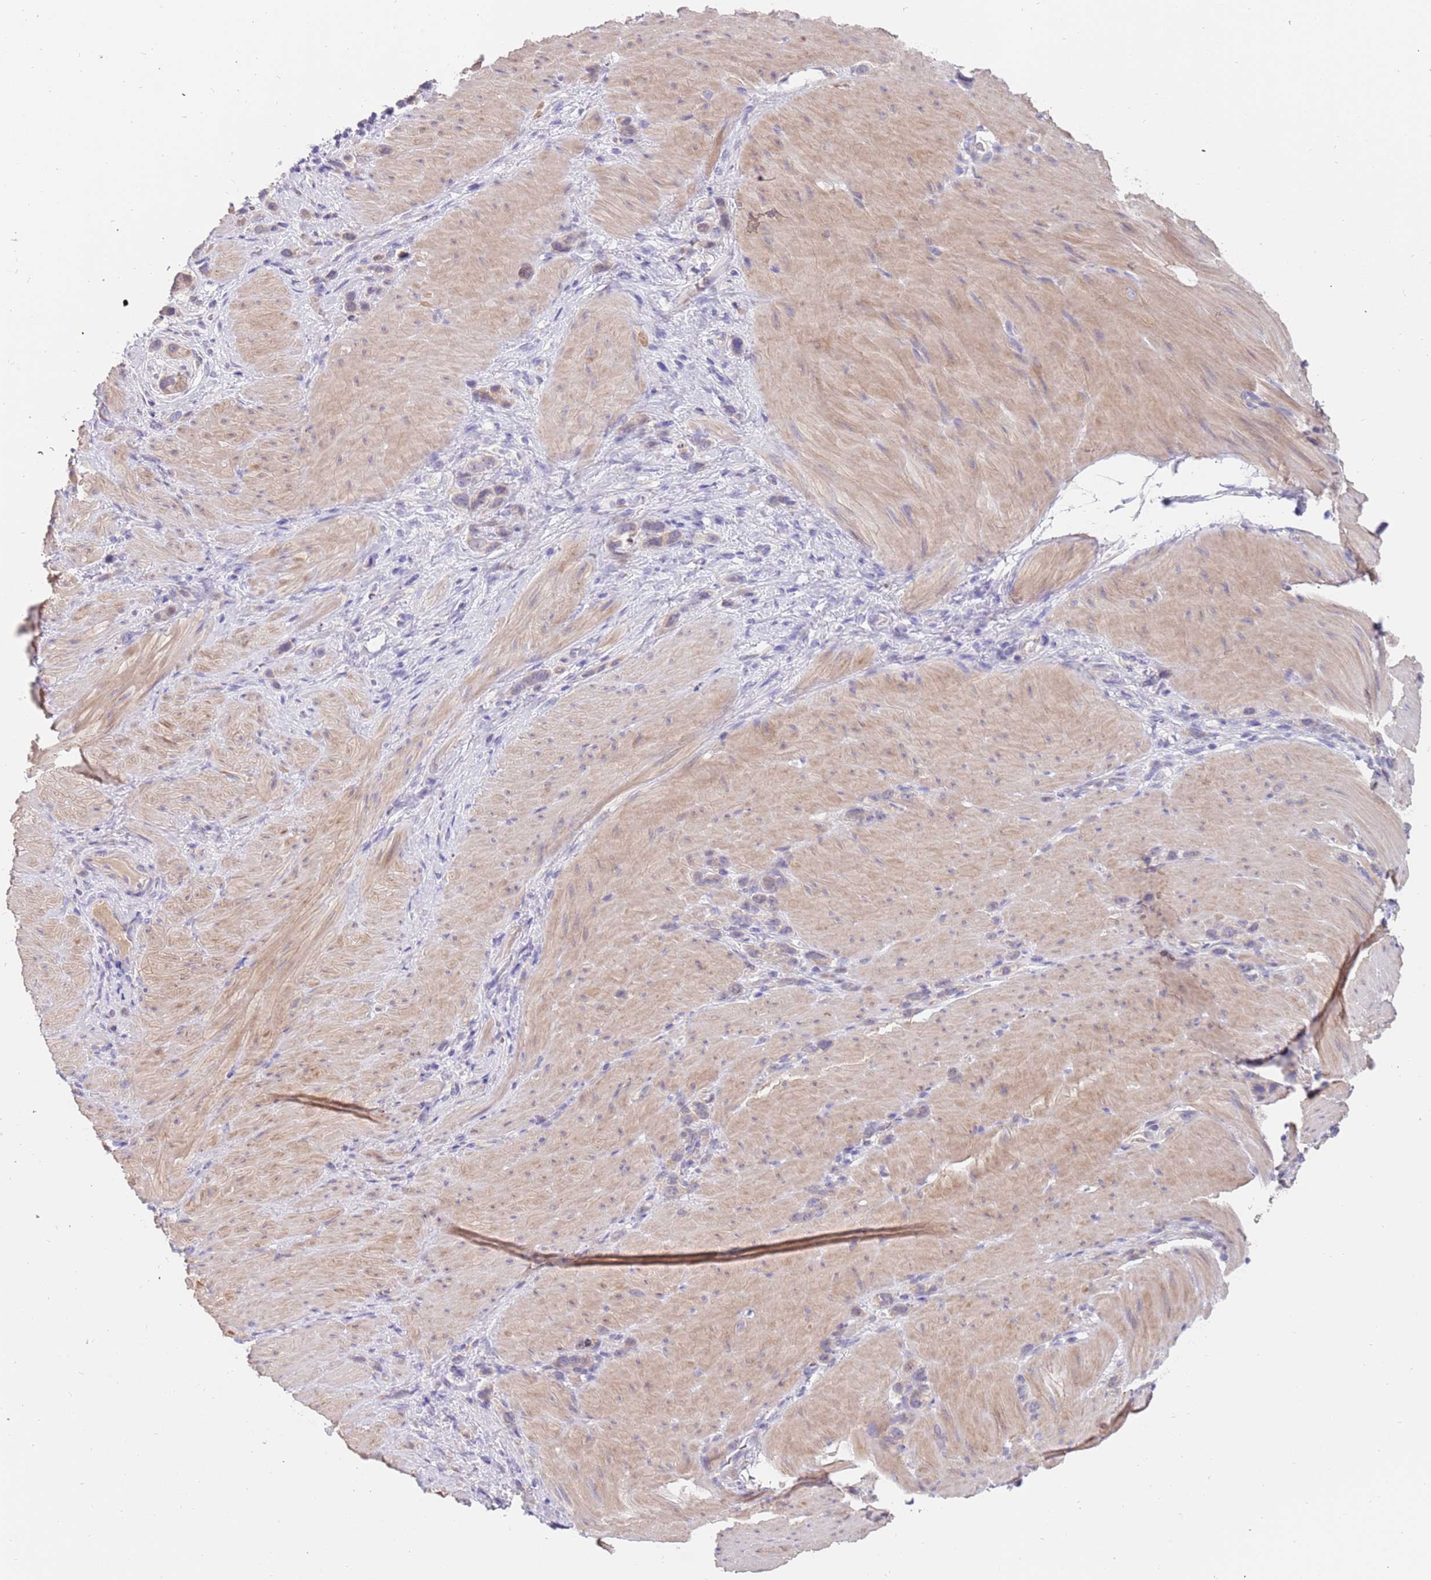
{"staining": {"intensity": "negative", "quantity": "none", "location": "none"}, "tissue": "stomach cancer", "cell_type": "Tumor cells", "image_type": "cancer", "snomed": [{"axis": "morphology", "description": "Adenocarcinoma, NOS"}, {"axis": "topography", "description": "Stomach"}], "caption": "Tumor cells are negative for protein expression in human stomach adenocarcinoma. The staining was performed using DAB to visualize the protein expression in brown, while the nuclei were stained in blue with hematoxylin (Magnification: 20x).", "gene": "ZNF746", "patient": {"sex": "female", "age": 65}}